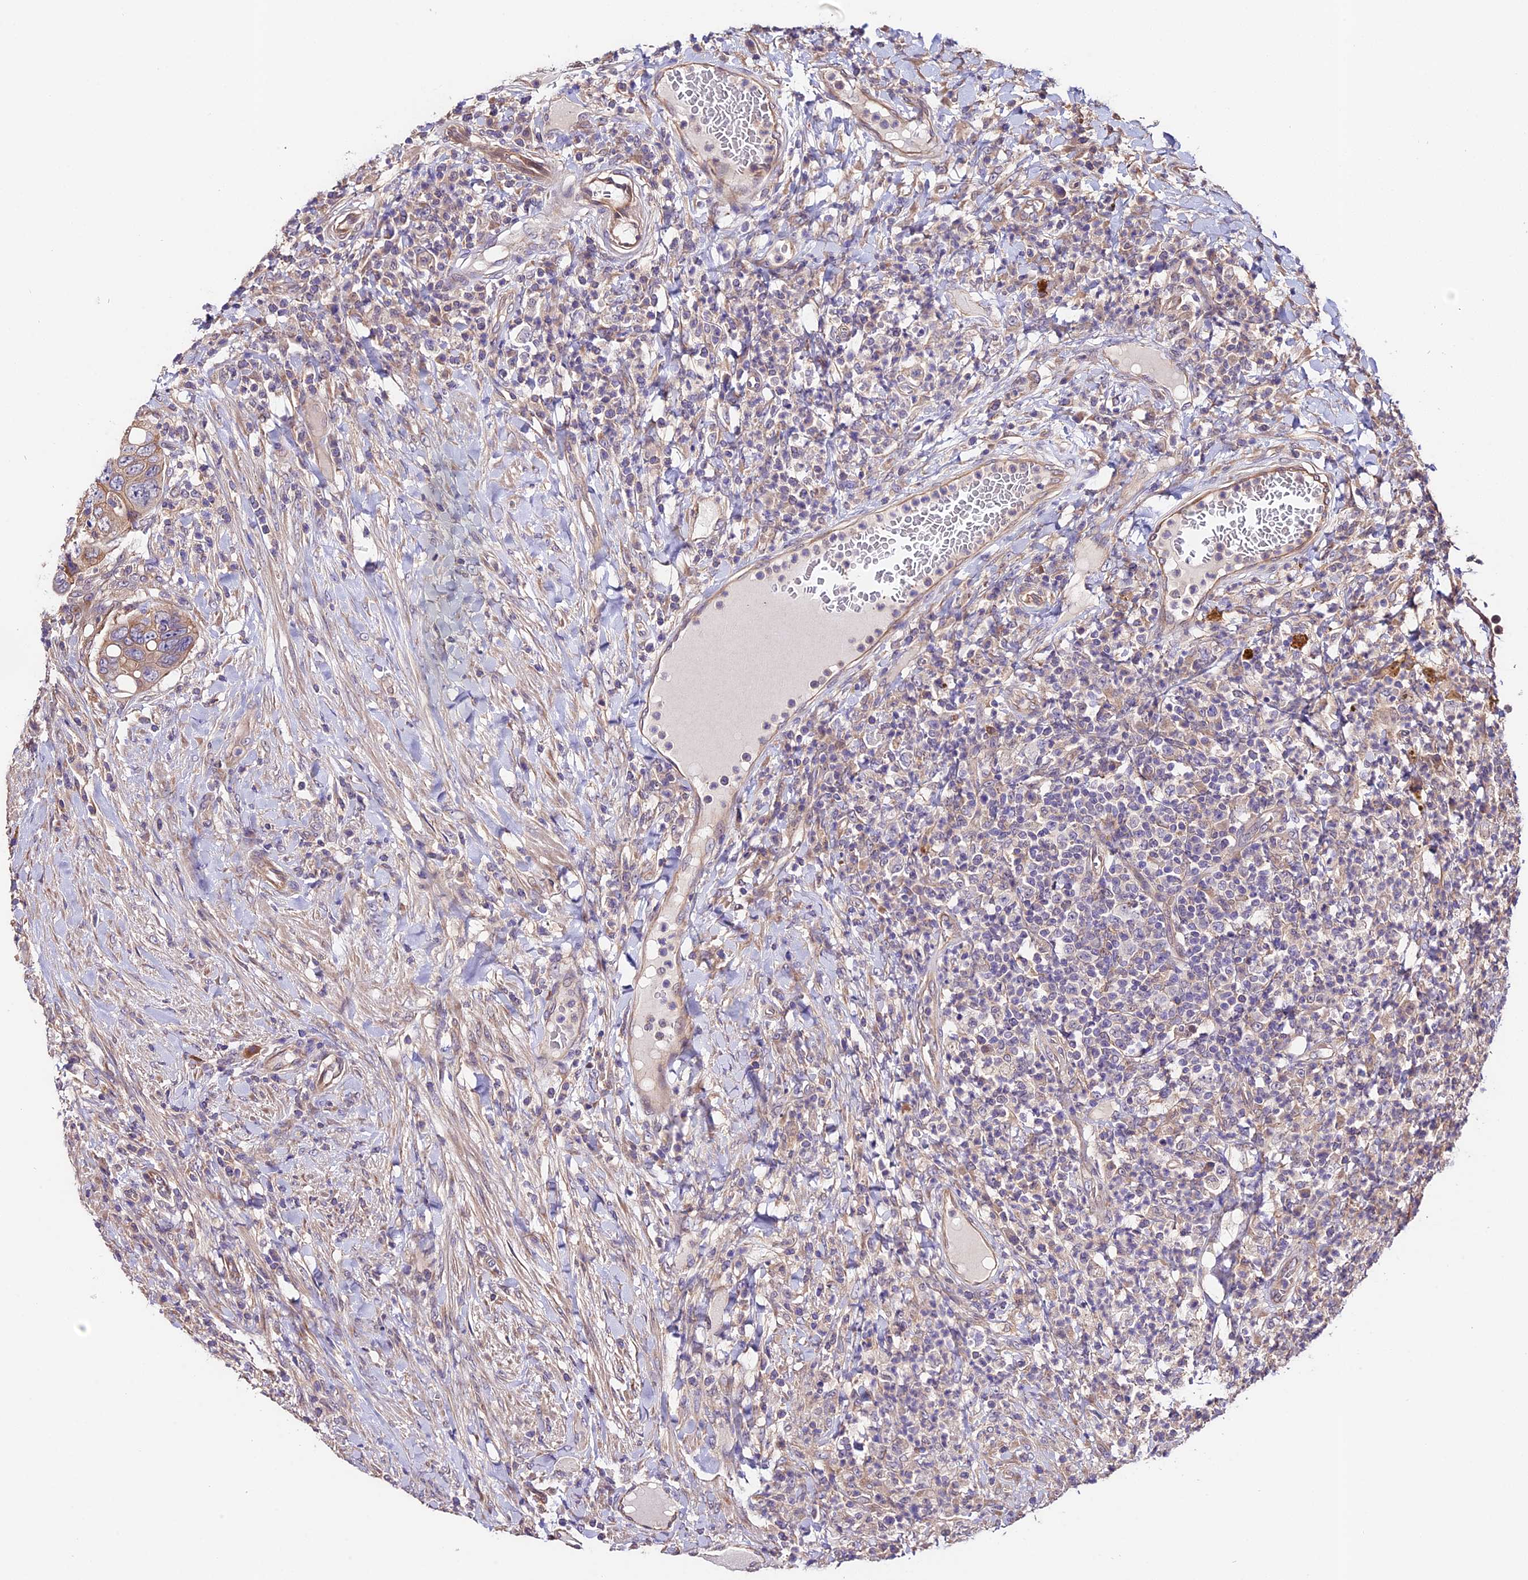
{"staining": {"intensity": "moderate", "quantity": "25%-75%", "location": "cytoplasmic/membranous"}, "tissue": "colorectal cancer", "cell_type": "Tumor cells", "image_type": "cancer", "snomed": [{"axis": "morphology", "description": "Adenocarcinoma, NOS"}, {"axis": "topography", "description": "Rectum"}], "caption": "Immunohistochemical staining of human colorectal cancer (adenocarcinoma) displays medium levels of moderate cytoplasmic/membranous expression in approximately 25%-75% of tumor cells.", "gene": "CES3", "patient": {"sex": "male", "age": 59}}